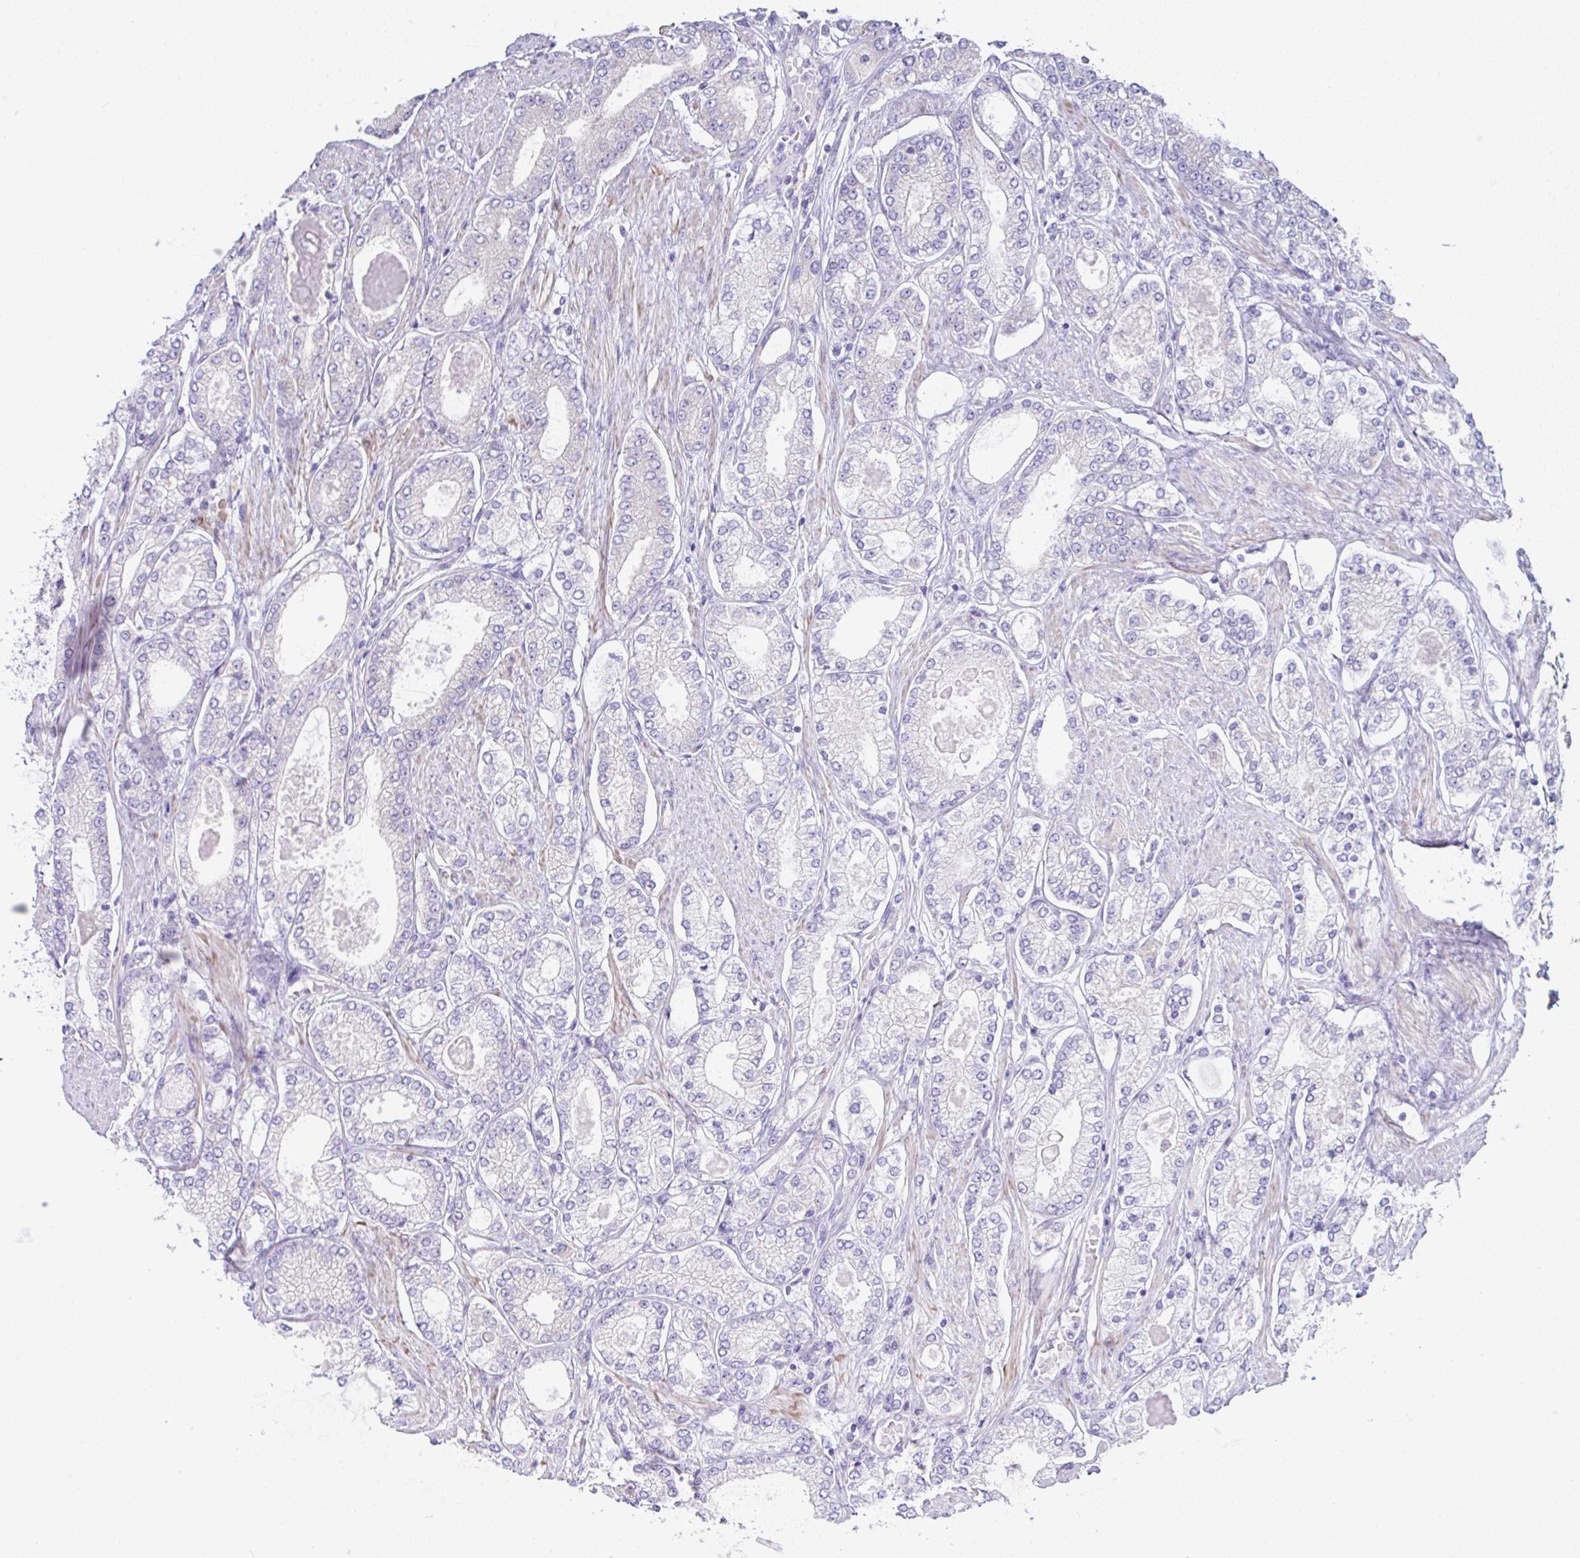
{"staining": {"intensity": "negative", "quantity": "none", "location": "none"}, "tissue": "prostate cancer", "cell_type": "Tumor cells", "image_type": "cancer", "snomed": [{"axis": "morphology", "description": "Adenocarcinoma, High grade"}, {"axis": "topography", "description": "Prostate"}], "caption": "Protein analysis of adenocarcinoma (high-grade) (prostate) exhibits no significant positivity in tumor cells. (DAB (3,3'-diaminobenzidine) immunohistochemistry (IHC), high magnification).", "gene": "OR4P4", "patient": {"sex": "male", "age": 68}}